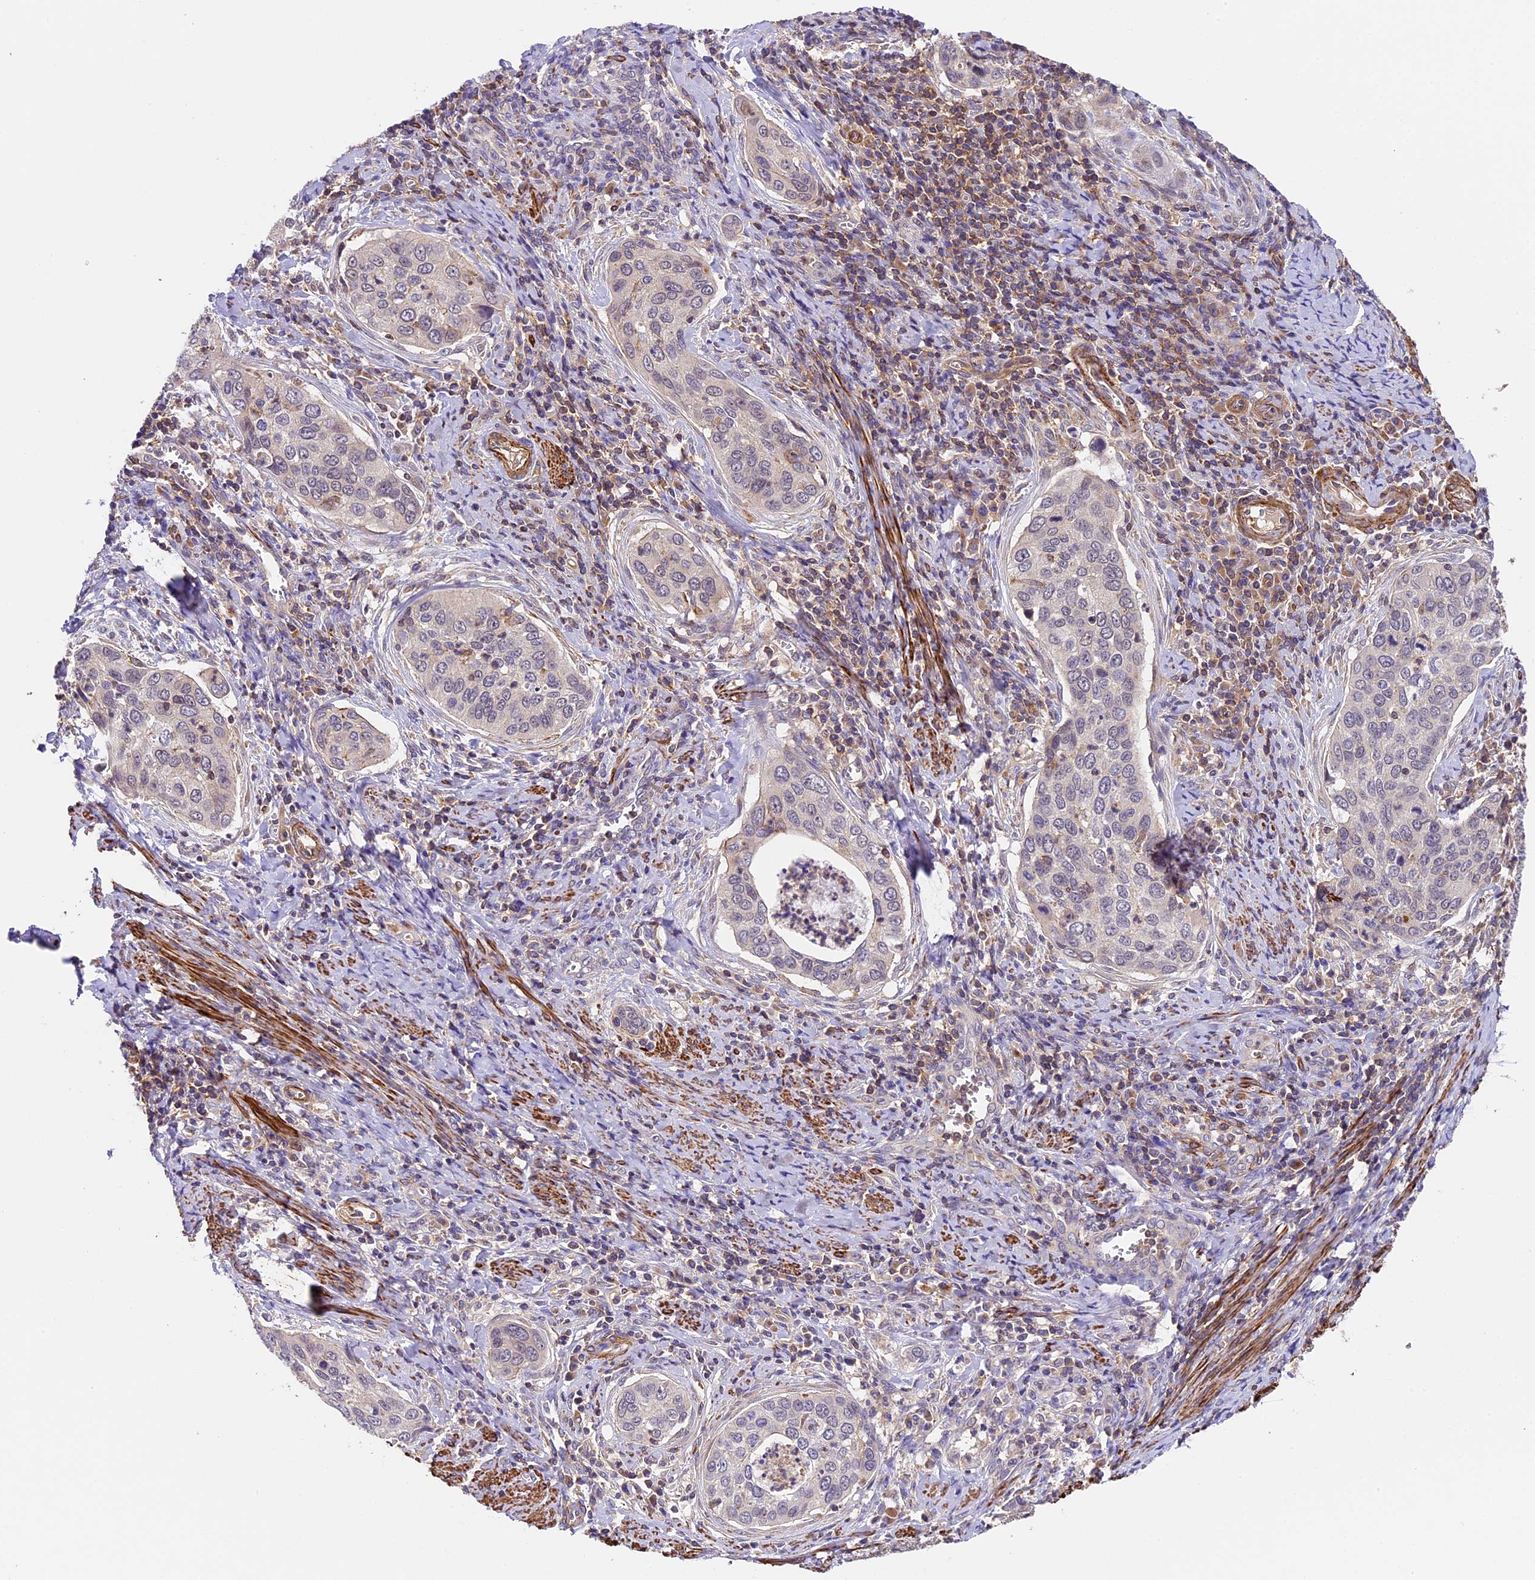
{"staining": {"intensity": "negative", "quantity": "none", "location": "none"}, "tissue": "cervical cancer", "cell_type": "Tumor cells", "image_type": "cancer", "snomed": [{"axis": "morphology", "description": "Squamous cell carcinoma, NOS"}, {"axis": "topography", "description": "Cervix"}], "caption": "IHC image of neoplastic tissue: human cervical cancer stained with DAB displays no significant protein positivity in tumor cells.", "gene": "TBC1D1", "patient": {"sex": "female", "age": 53}}